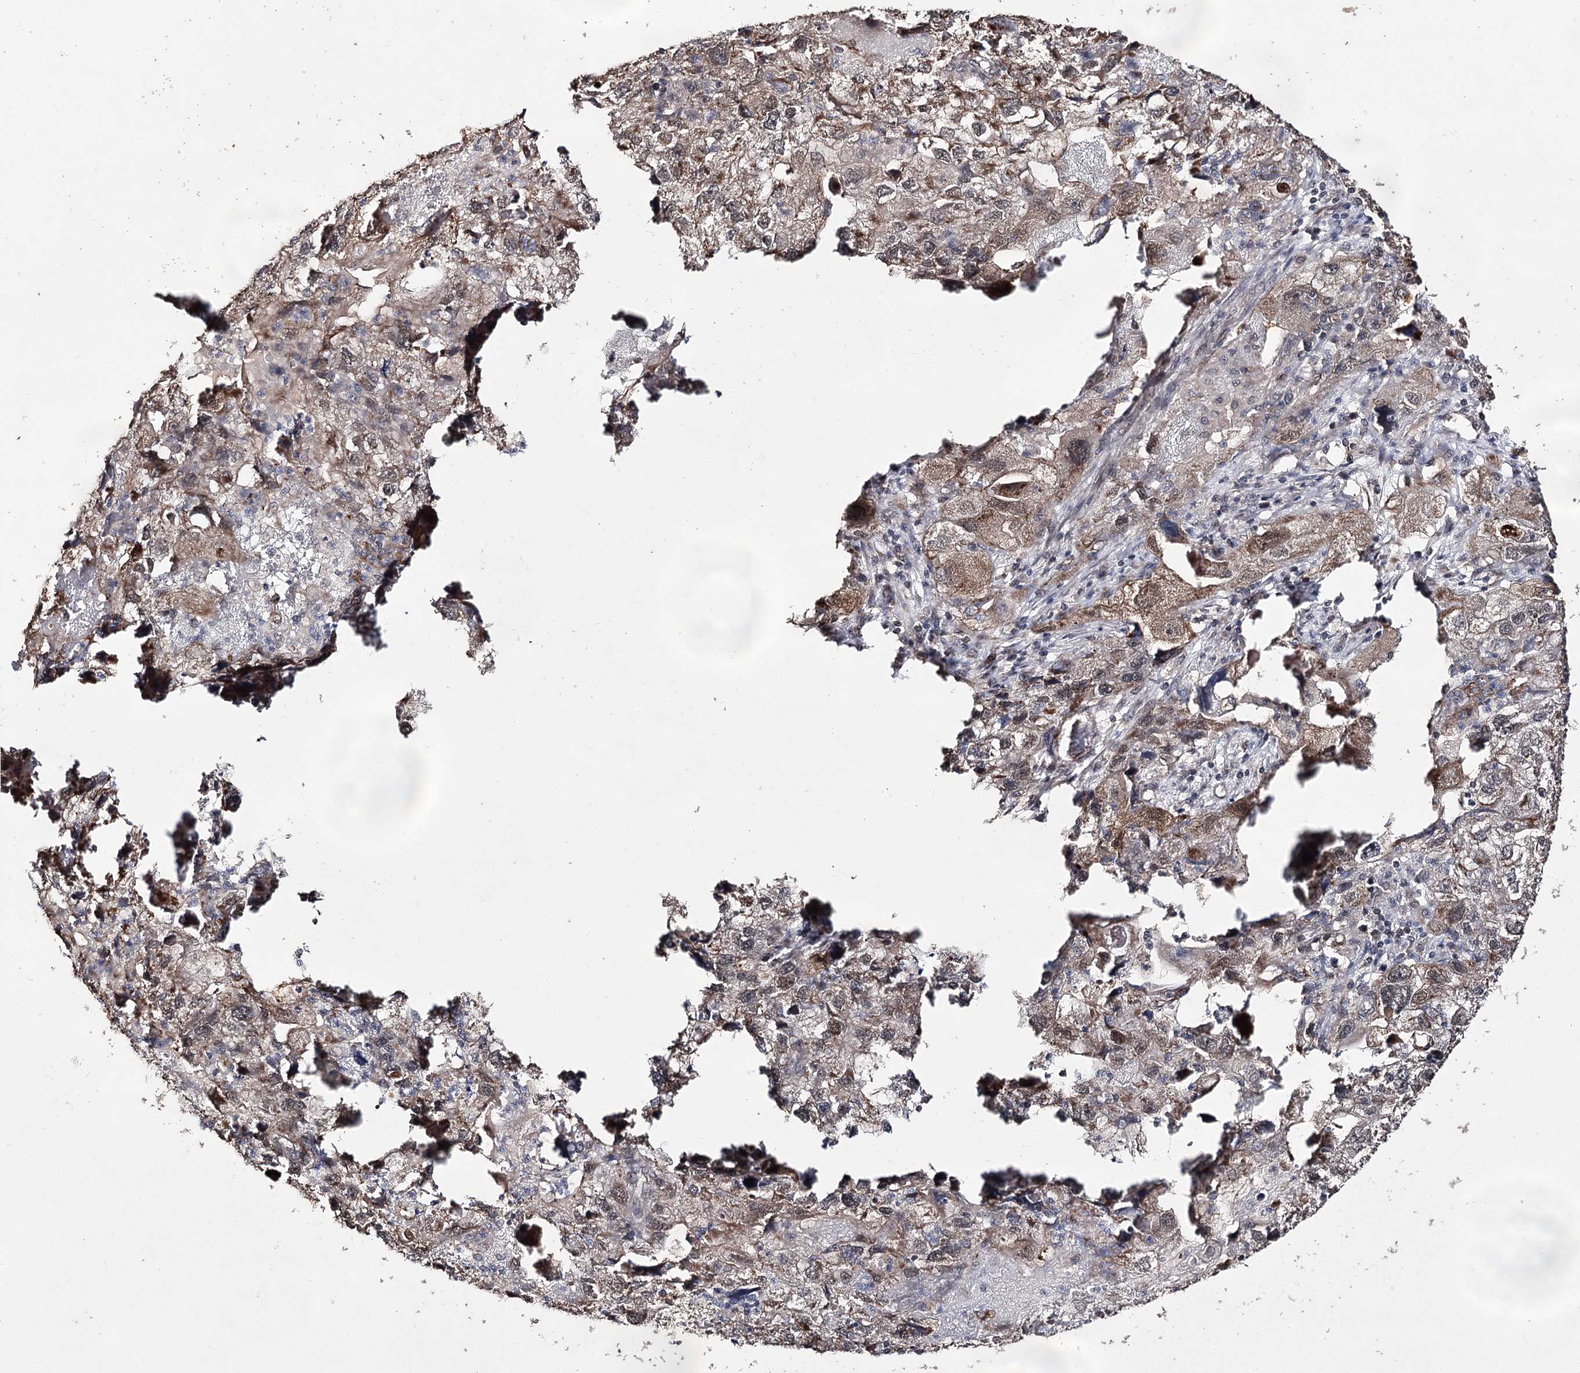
{"staining": {"intensity": "weak", "quantity": ">75%", "location": "cytoplasmic/membranous"}, "tissue": "endometrial cancer", "cell_type": "Tumor cells", "image_type": "cancer", "snomed": [{"axis": "morphology", "description": "Adenocarcinoma, NOS"}, {"axis": "topography", "description": "Endometrium"}], "caption": "Immunohistochemistry (IHC) histopathology image of neoplastic tissue: adenocarcinoma (endometrial) stained using IHC demonstrates low levels of weak protein expression localized specifically in the cytoplasmic/membranous of tumor cells, appearing as a cytoplasmic/membranous brown color.", "gene": "ACTR6", "patient": {"sex": "female", "age": 49}}